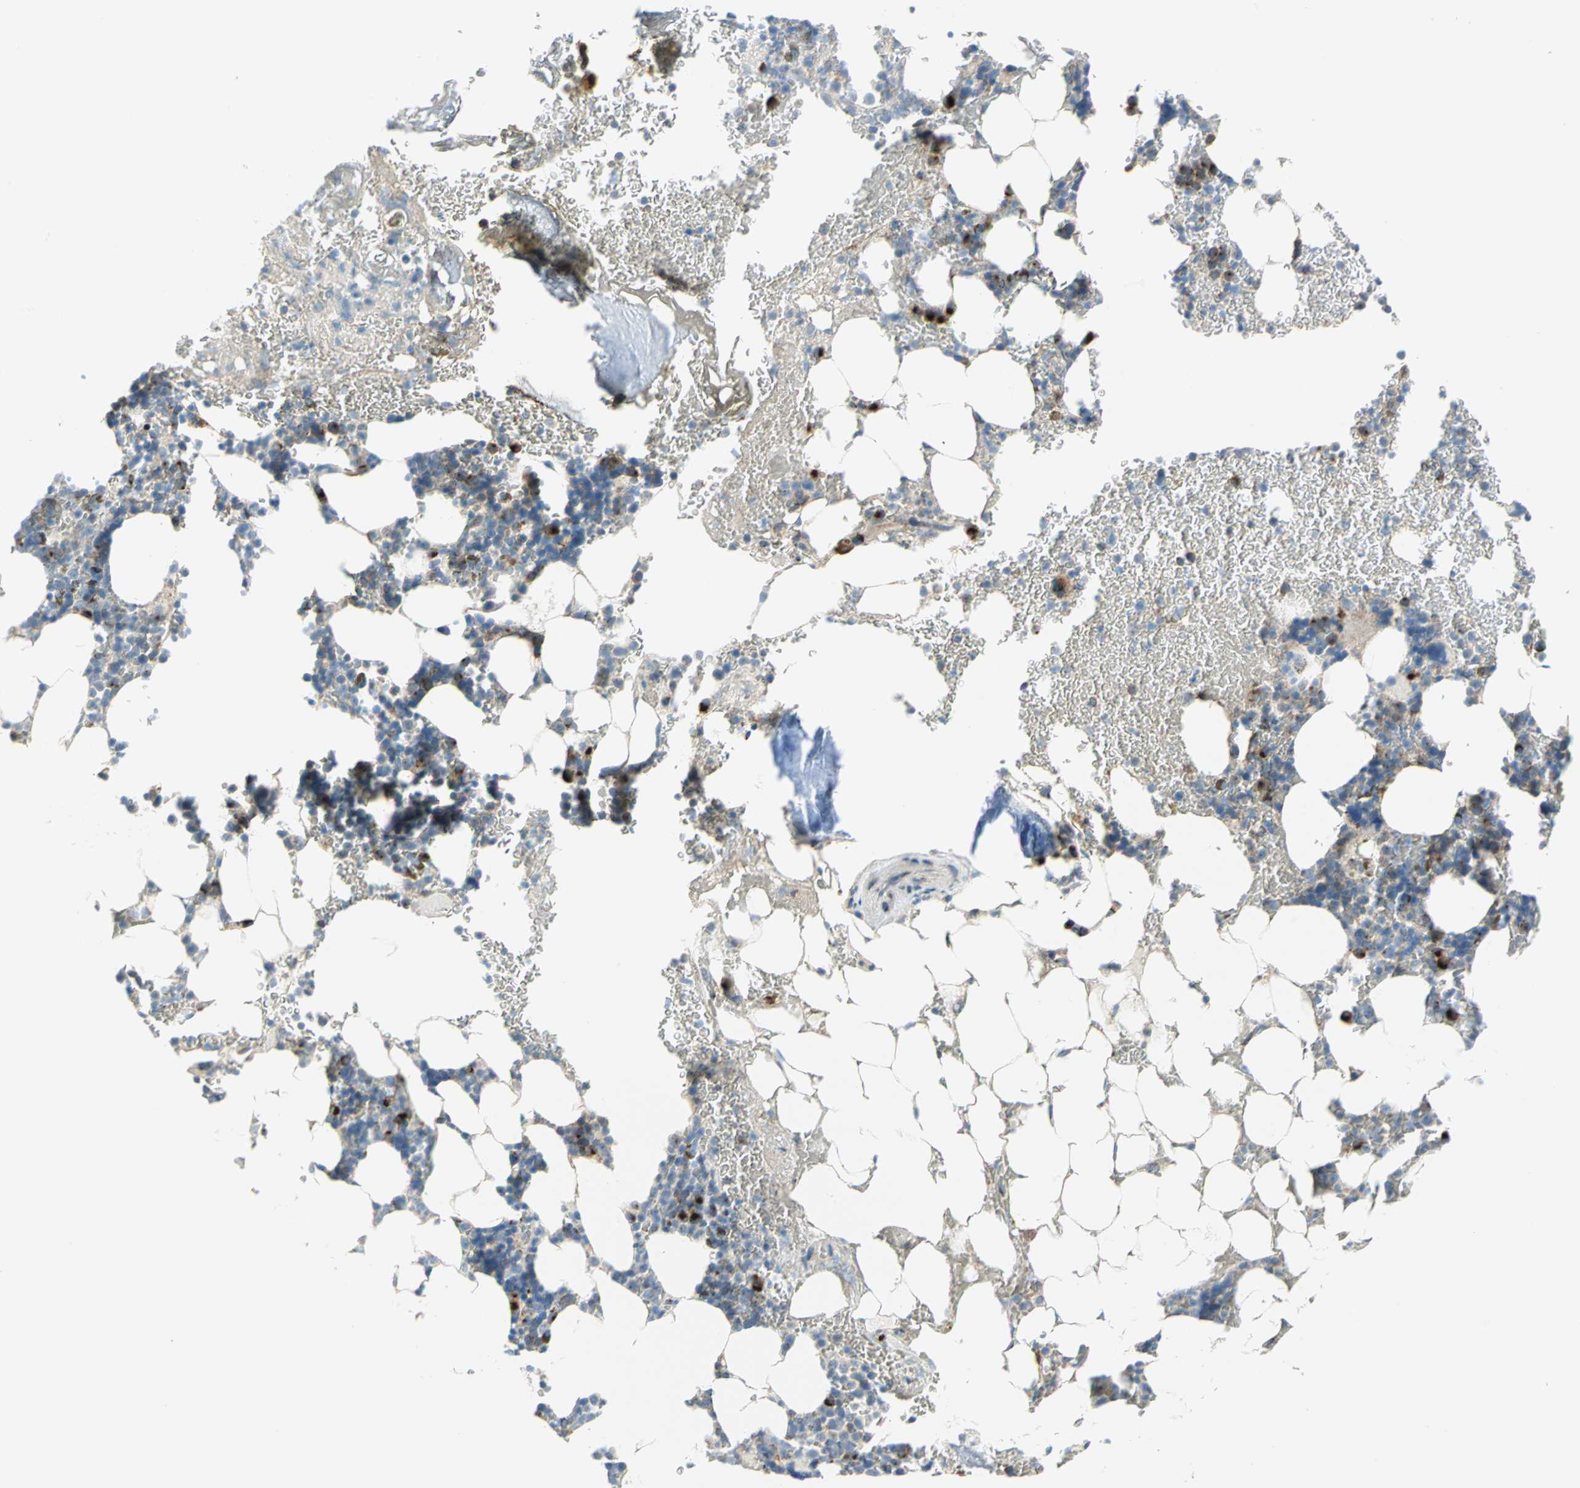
{"staining": {"intensity": "strong", "quantity": "<25%", "location": "cytoplasmic/membranous"}, "tissue": "bone marrow", "cell_type": "Hematopoietic cells", "image_type": "normal", "snomed": [{"axis": "morphology", "description": "Normal tissue, NOS"}, {"axis": "topography", "description": "Bone marrow"}], "caption": "Normal bone marrow displays strong cytoplasmic/membranous expression in about <25% of hematopoietic cells.", "gene": "GPR3", "patient": {"sex": "female", "age": 73}}